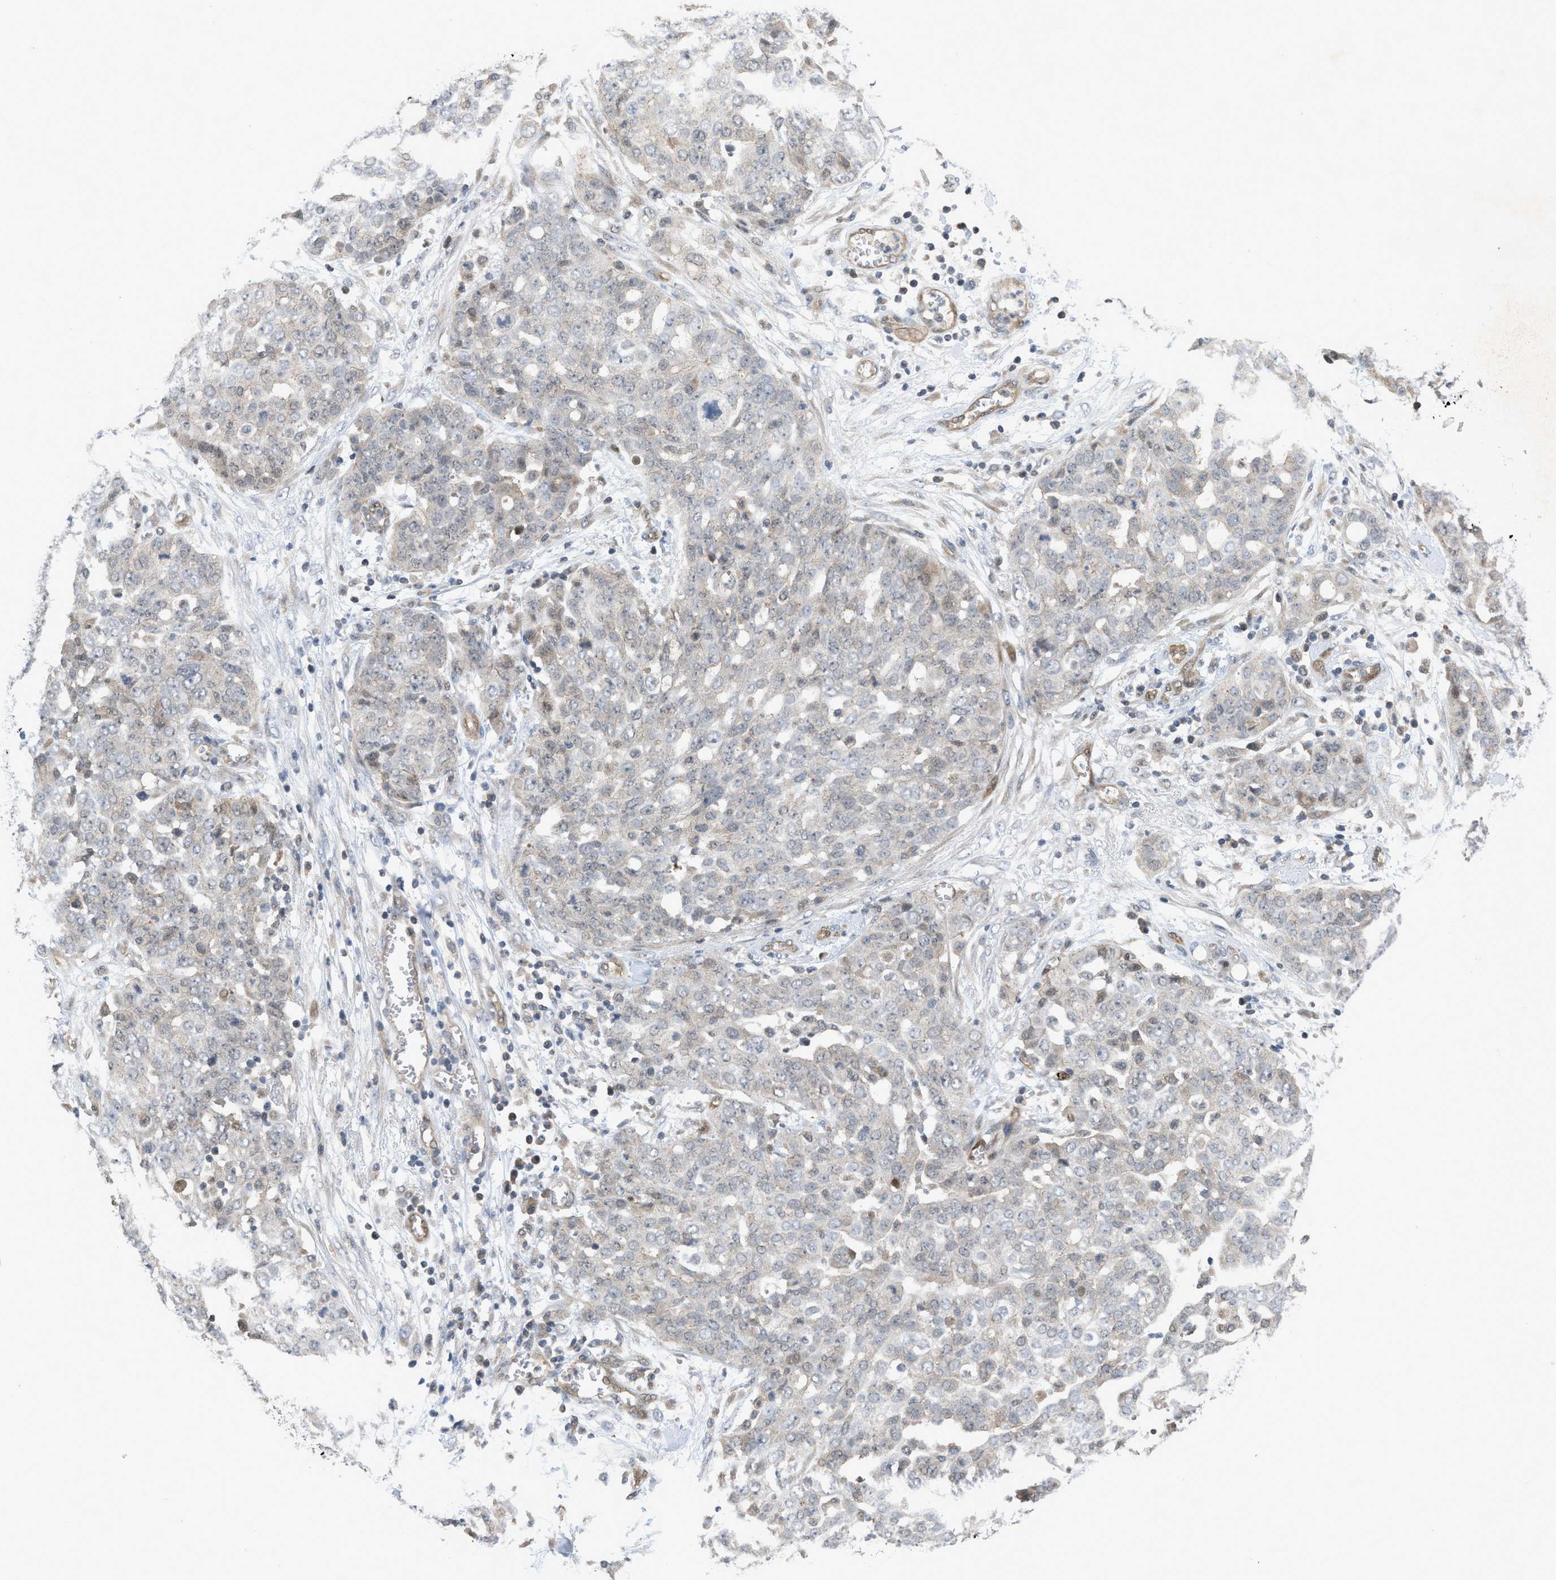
{"staining": {"intensity": "negative", "quantity": "none", "location": "none"}, "tissue": "ovarian cancer", "cell_type": "Tumor cells", "image_type": "cancer", "snomed": [{"axis": "morphology", "description": "Cystadenocarcinoma, serous, NOS"}, {"axis": "topography", "description": "Soft tissue"}, {"axis": "topography", "description": "Ovary"}], "caption": "An image of human ovarian cancer (serous cystadenocarcinoma) is negative for staining in tumor cells.", "gene": "LDAF1", "patient": {"sex": "female", "age": 57}}